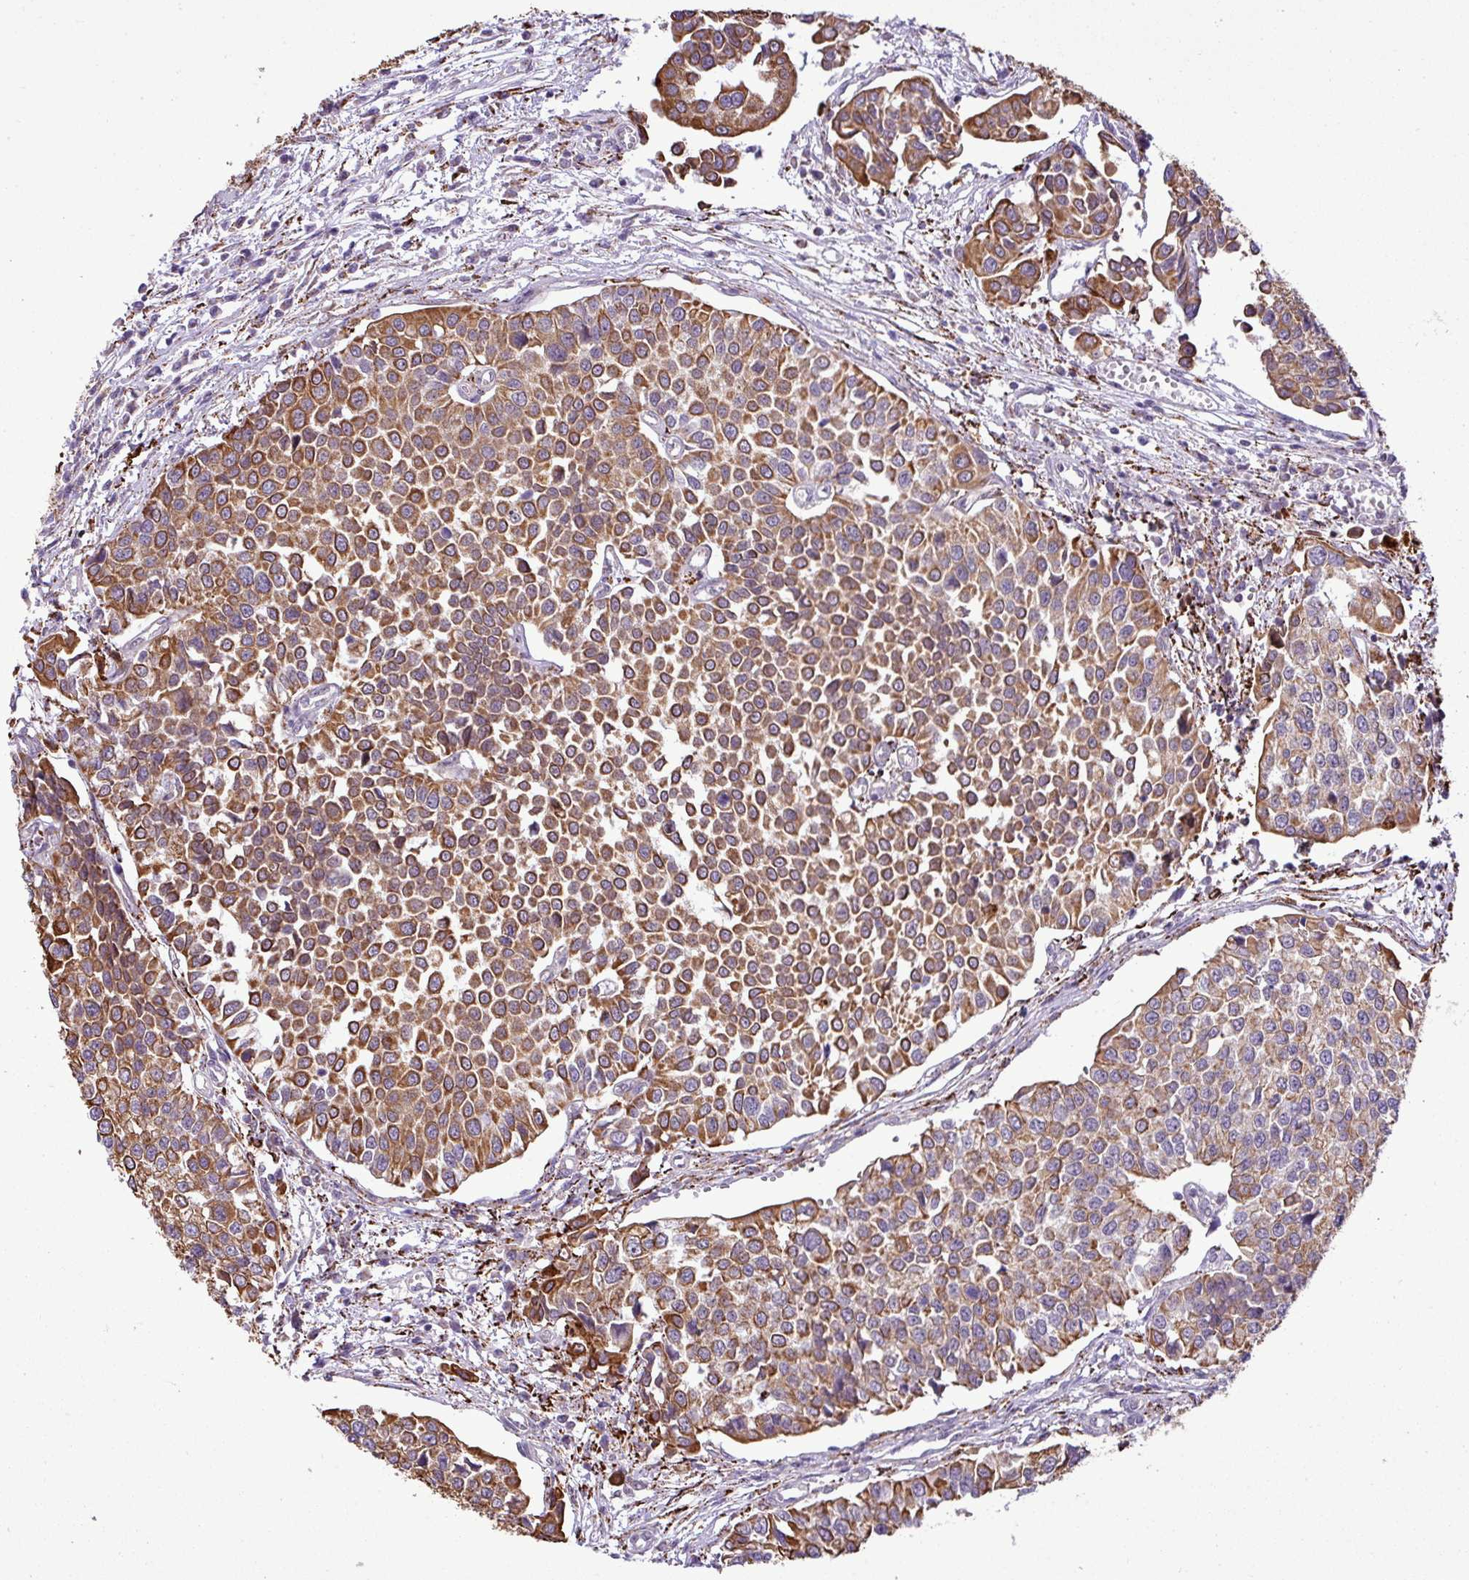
{"staining": {"intensity": "moderate", "quantity": ">75%", "location": "cytoplasmic/membranous"}, "tissue": "urothelial cancer", "cell_type": "Tumor cells", "image_type": "cancer", "snomed": [{"axis": "morphology", "description": "Urothelial carcinoma, Low grade"}, {"axis": "topography", "description": "Urinary bladder"}], "caption": "Human urothelial carcinoma (low-grade) stained with a protein marker shows moderate staining in tumor cells.", "gene": "SGPP1", "patient": {"sex": "female", "age": 78}}